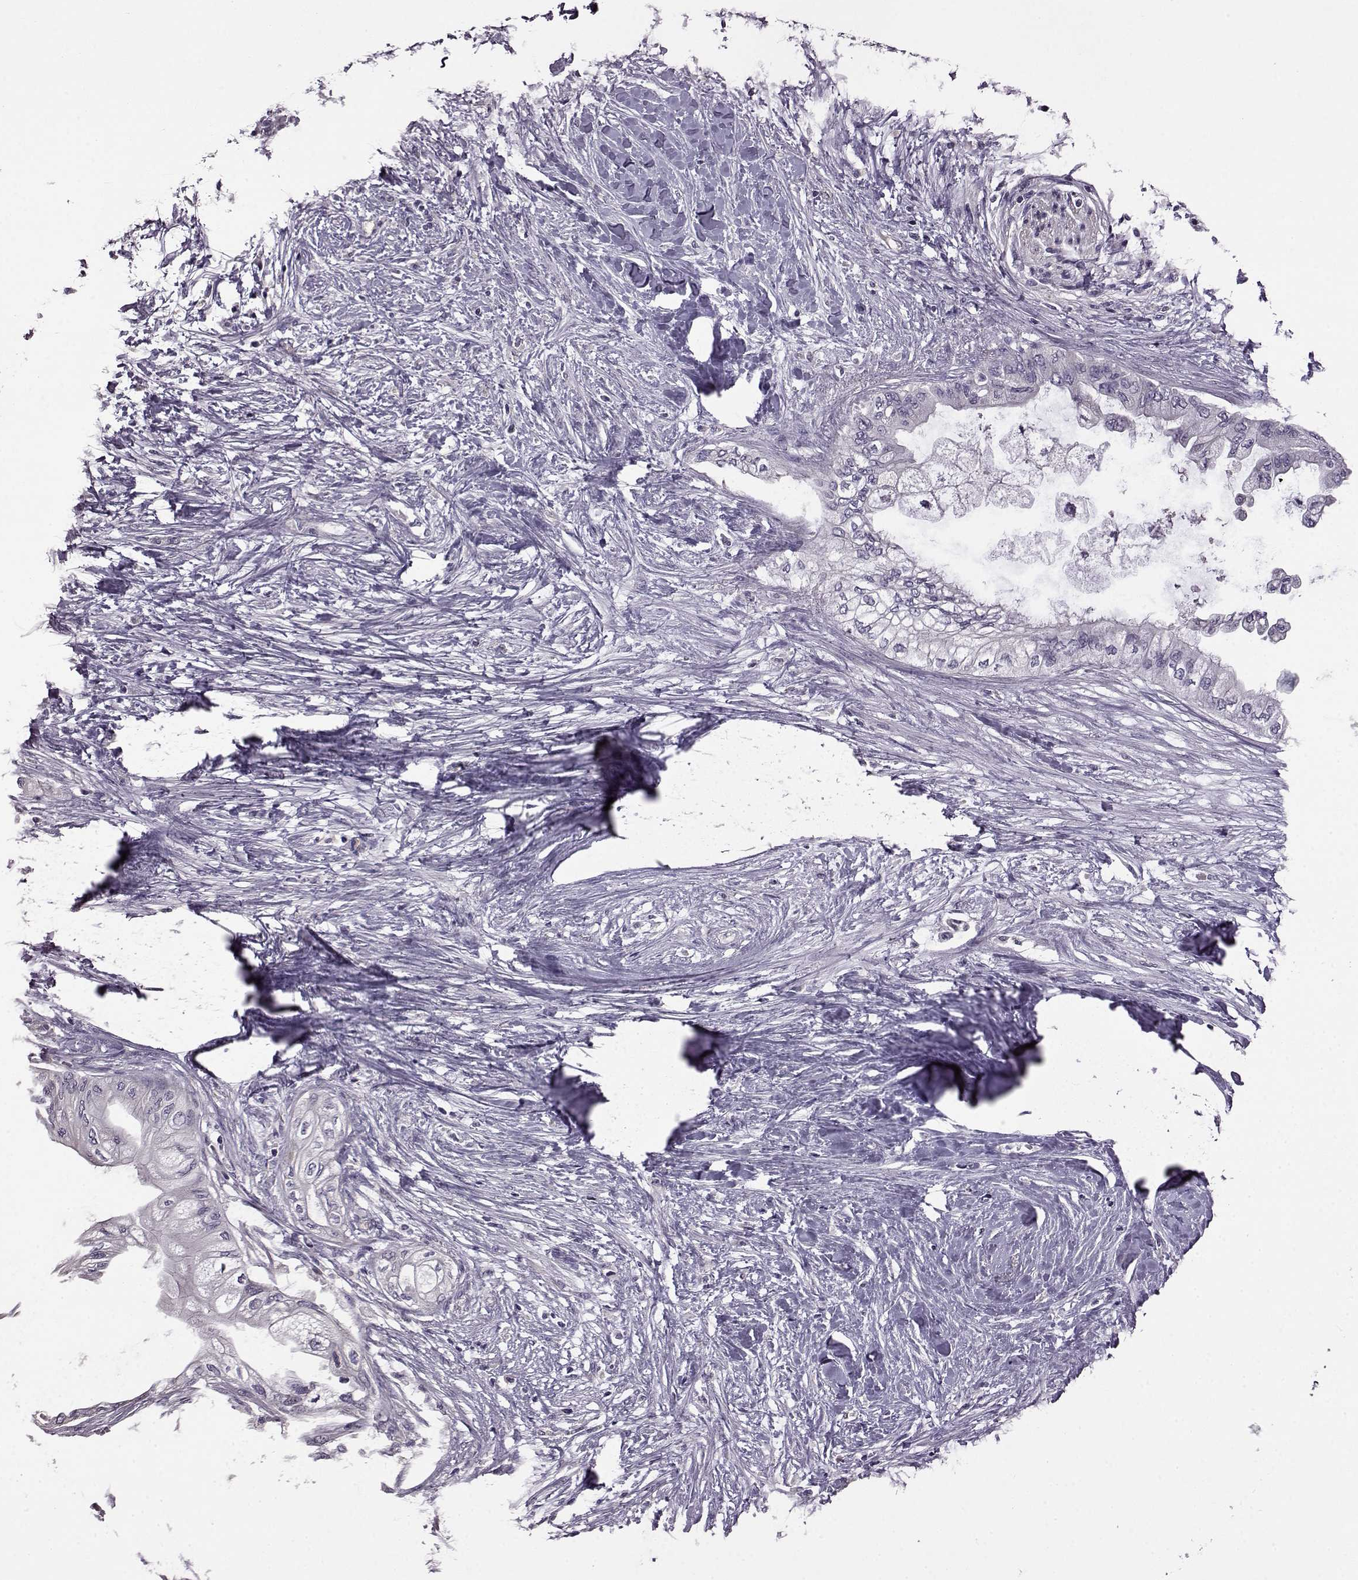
{"staining": {"intensity": "negative", "quantity": "none", "location": "none"}, "tissue": "pancreatic cancer", "cell_type": "Tumor cells", "image_type": "cancer", "snomed": [{"axis": "morphology", "description": "Normal tissue, NOS"}, {"axis": "morphology", "description": "Adenocarcinoma, NOS"}, {"axis": "topography", "description": "Pancreas"}, {"axis": "topography", "description": "Duodenum"}], "caption": "This histopathology image is of pancreatic cancer (adenocarcinoma) stained with immunohistochemistry (IHC) to label a protein in brown with the nuclei are counter-stained blue. There is no positivity in tumor cells. (Stains: DAB (3,3'-diaminobenzidine) immunohistochemistry with hematoxylin counter stain, Microscopy: brightfield microscopy at high magnification).", "gene": "EDDM3B", "patient": {"sex": "female", "age": 60}}